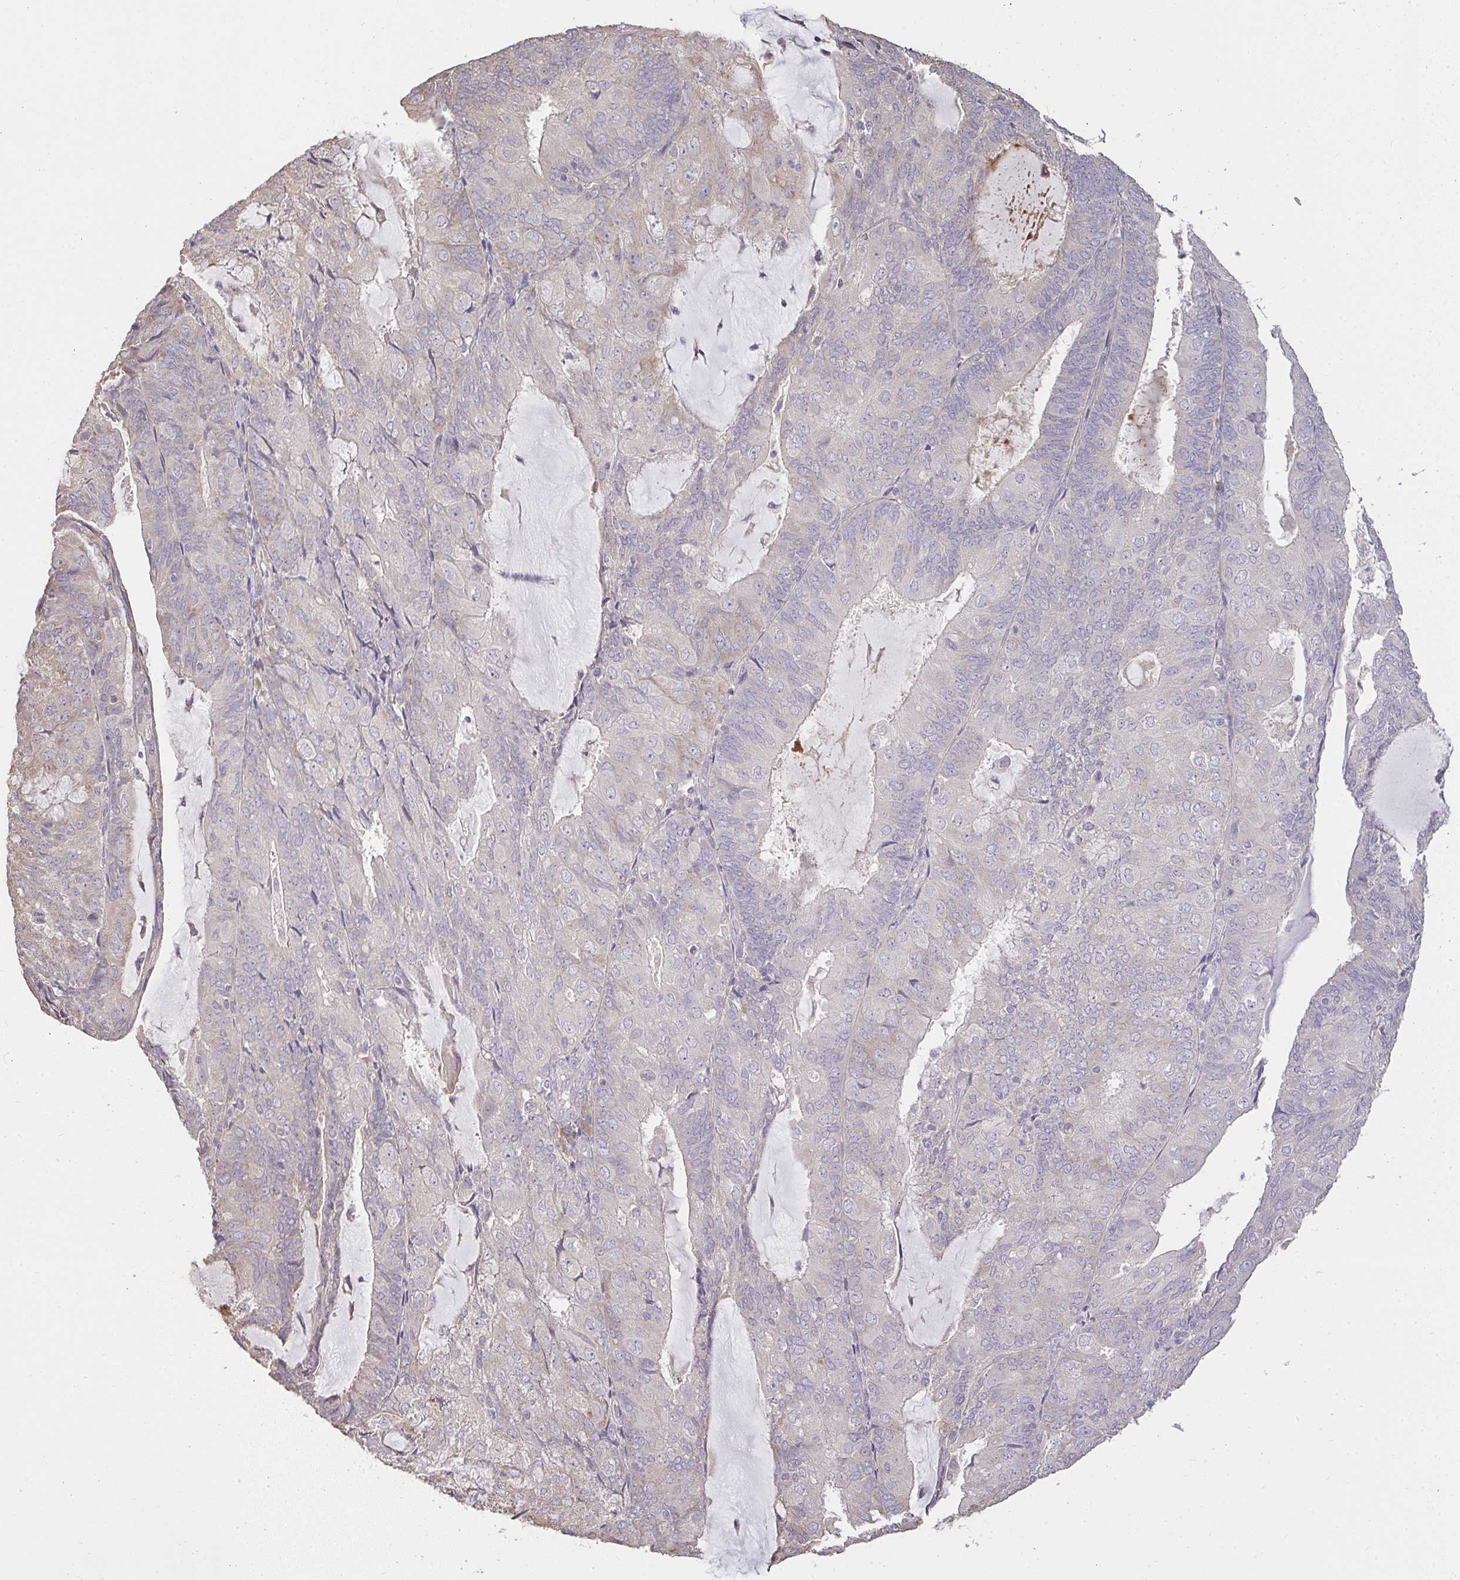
{"staining": {"intensity": "weak", "quantity": "<25%", "location": "cytoplasmic/membranous"}, "tissue": "endometrial cancer", "cell_type": "Tumor cells", "image_type": "cancer", "snomed": [{"axis": "morphology", "description": "Adenocarcinoma, NOS"}, {"axis": "topography", "description": "Endometrium"}], "caption": "This is an IHC photomicrograph of human endometrial cancer (adenocarcinoma). There is no positivity in tumor cells.", "gene": "BRINP3", "patient": {"sex": "female", "age": 81}}